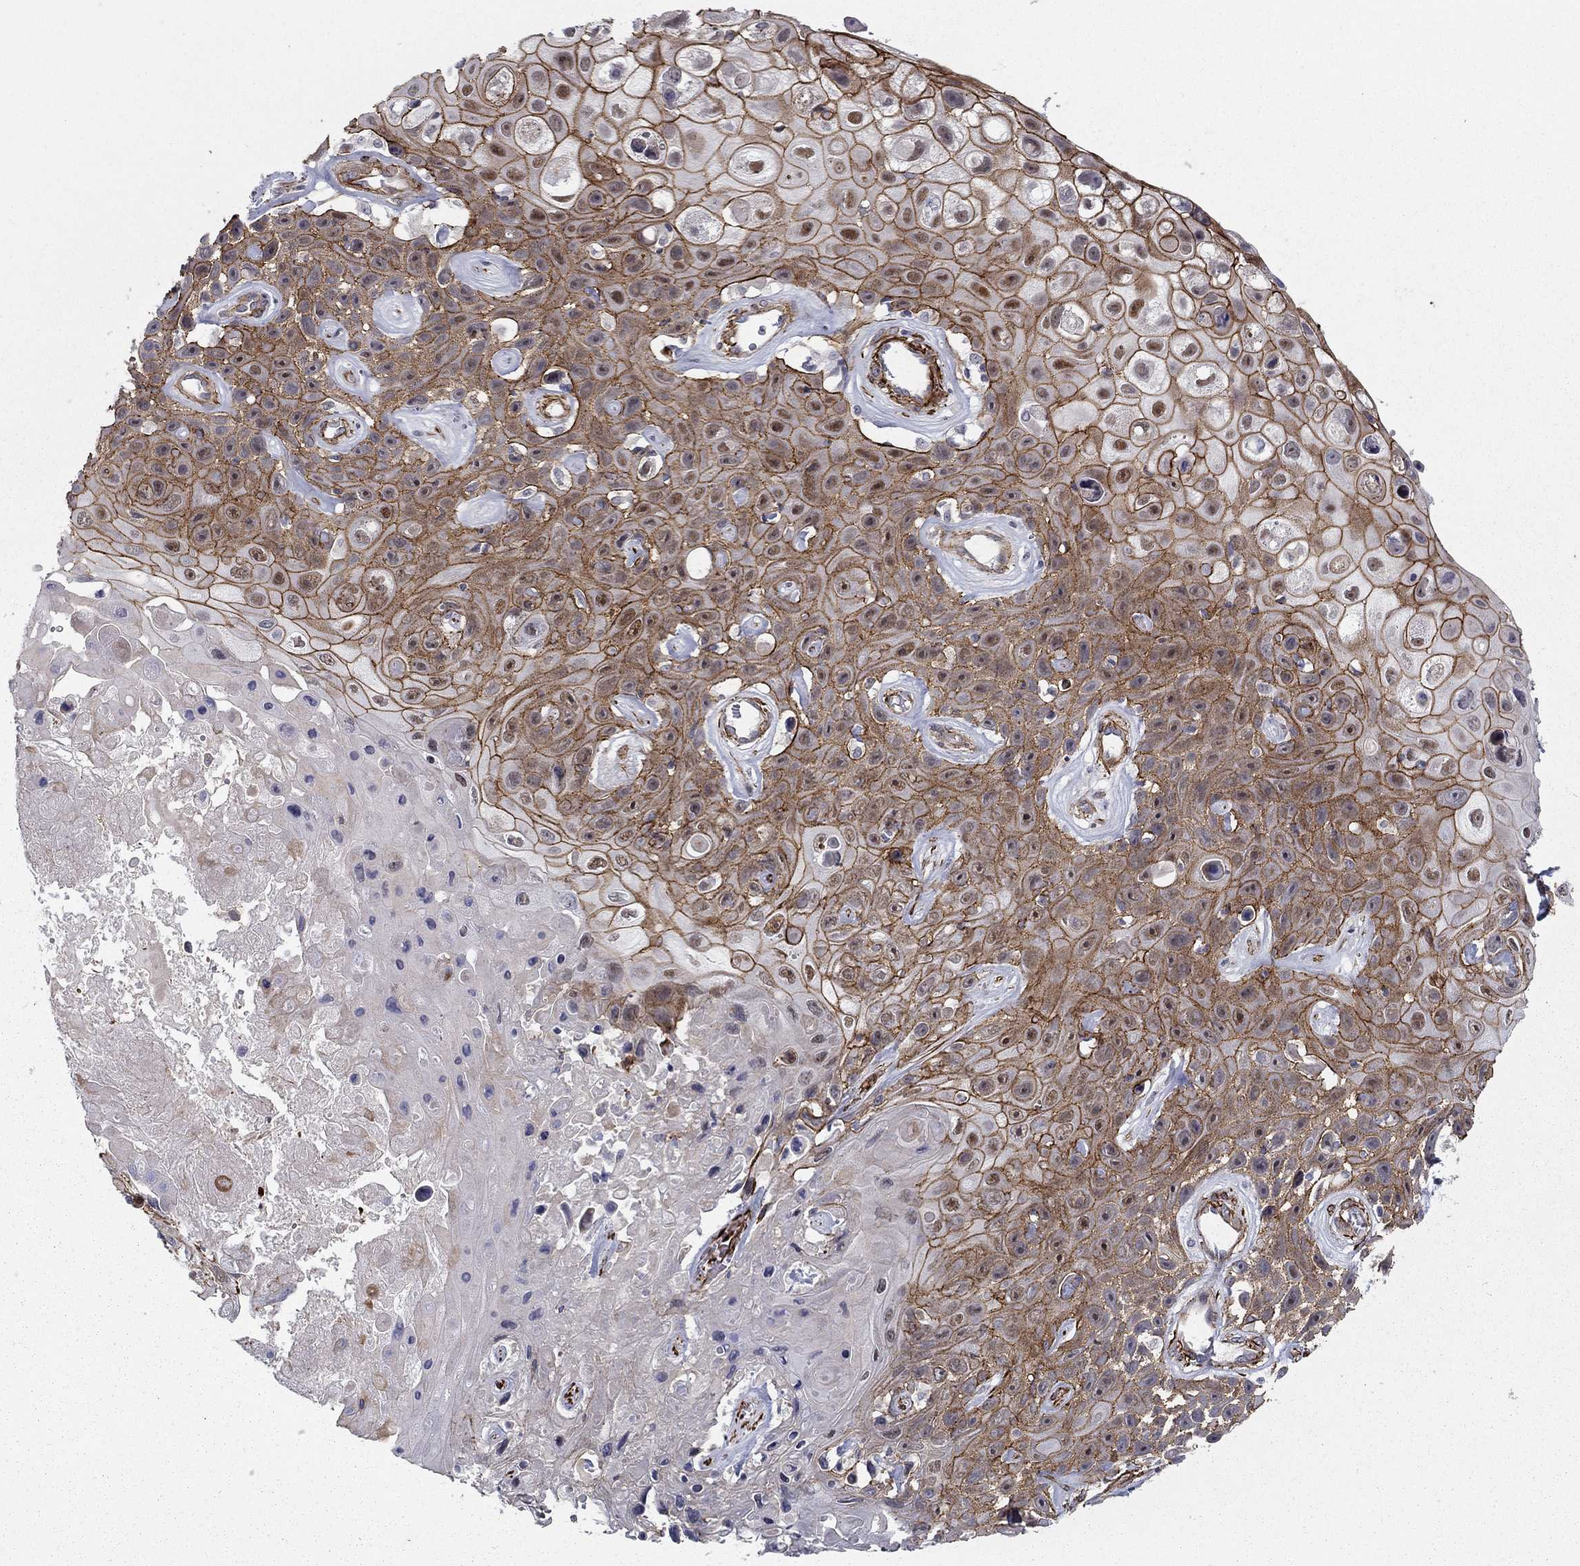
{"staining": {"intensity": "strong", "quantity": ">75%", "location": "cytoplasmic/membranous"}, "tissue": "skin cancer", "cell_type": "Tumor cells", "image_type": "cancer", "snomed": [{"axis": "morphology", "description": "Squamous cell carcinoma, NOS"}, {"axis": "topography", "description": "Skin"}], "caption": "A brown stain shows strong cytoplasmic/membranous positivity of a protein in squamous cell carcinoma (skin) tumor cells. (DAB IHC, brown staining for protein, blue staining for nuclei).", "gene": "KRBA1", "patient": {"sex": "male", "age": 82}}